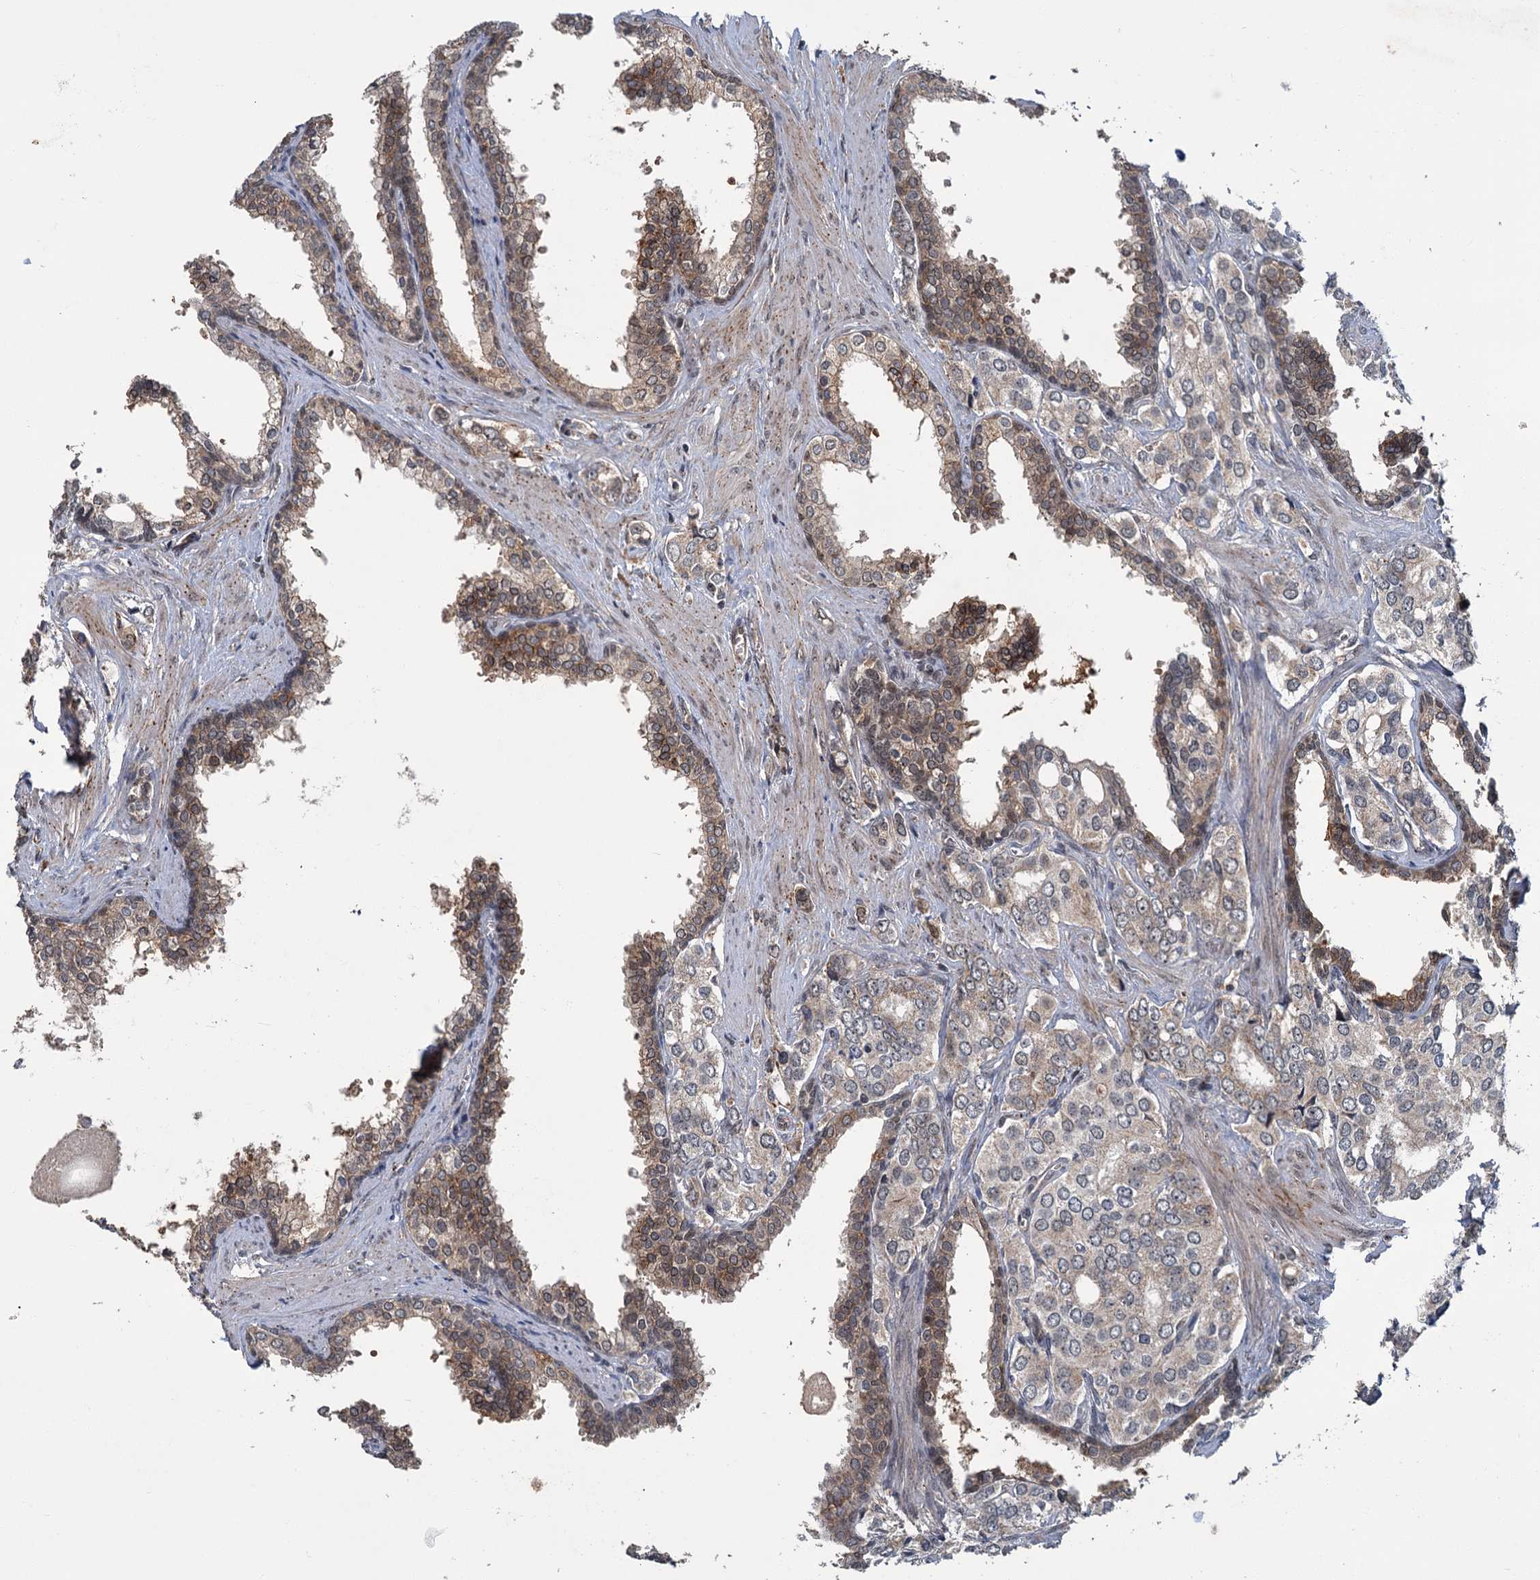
{"staining": {"intensity": "weak", "quantity": "<25%", "location": "cytoplasmic/membranous"}, "tissue": "prostate cancer", "cell_type": "Tumor cells", "image_type": "cancer", "snomed": [{"axis": "morphology", "description": "Adenocarcinoma, High grade"}, {"axis": "topography", "description": "Prostate"}], "caption": "DAB immunohistochemical staining of adenocarcinoma (high-grade) (prostate) reveals no significant expression in tumor cells. Nuclei are stained in blue.", "gene": "KANSL2", "patient": {"sex": "male", "age": 66}}